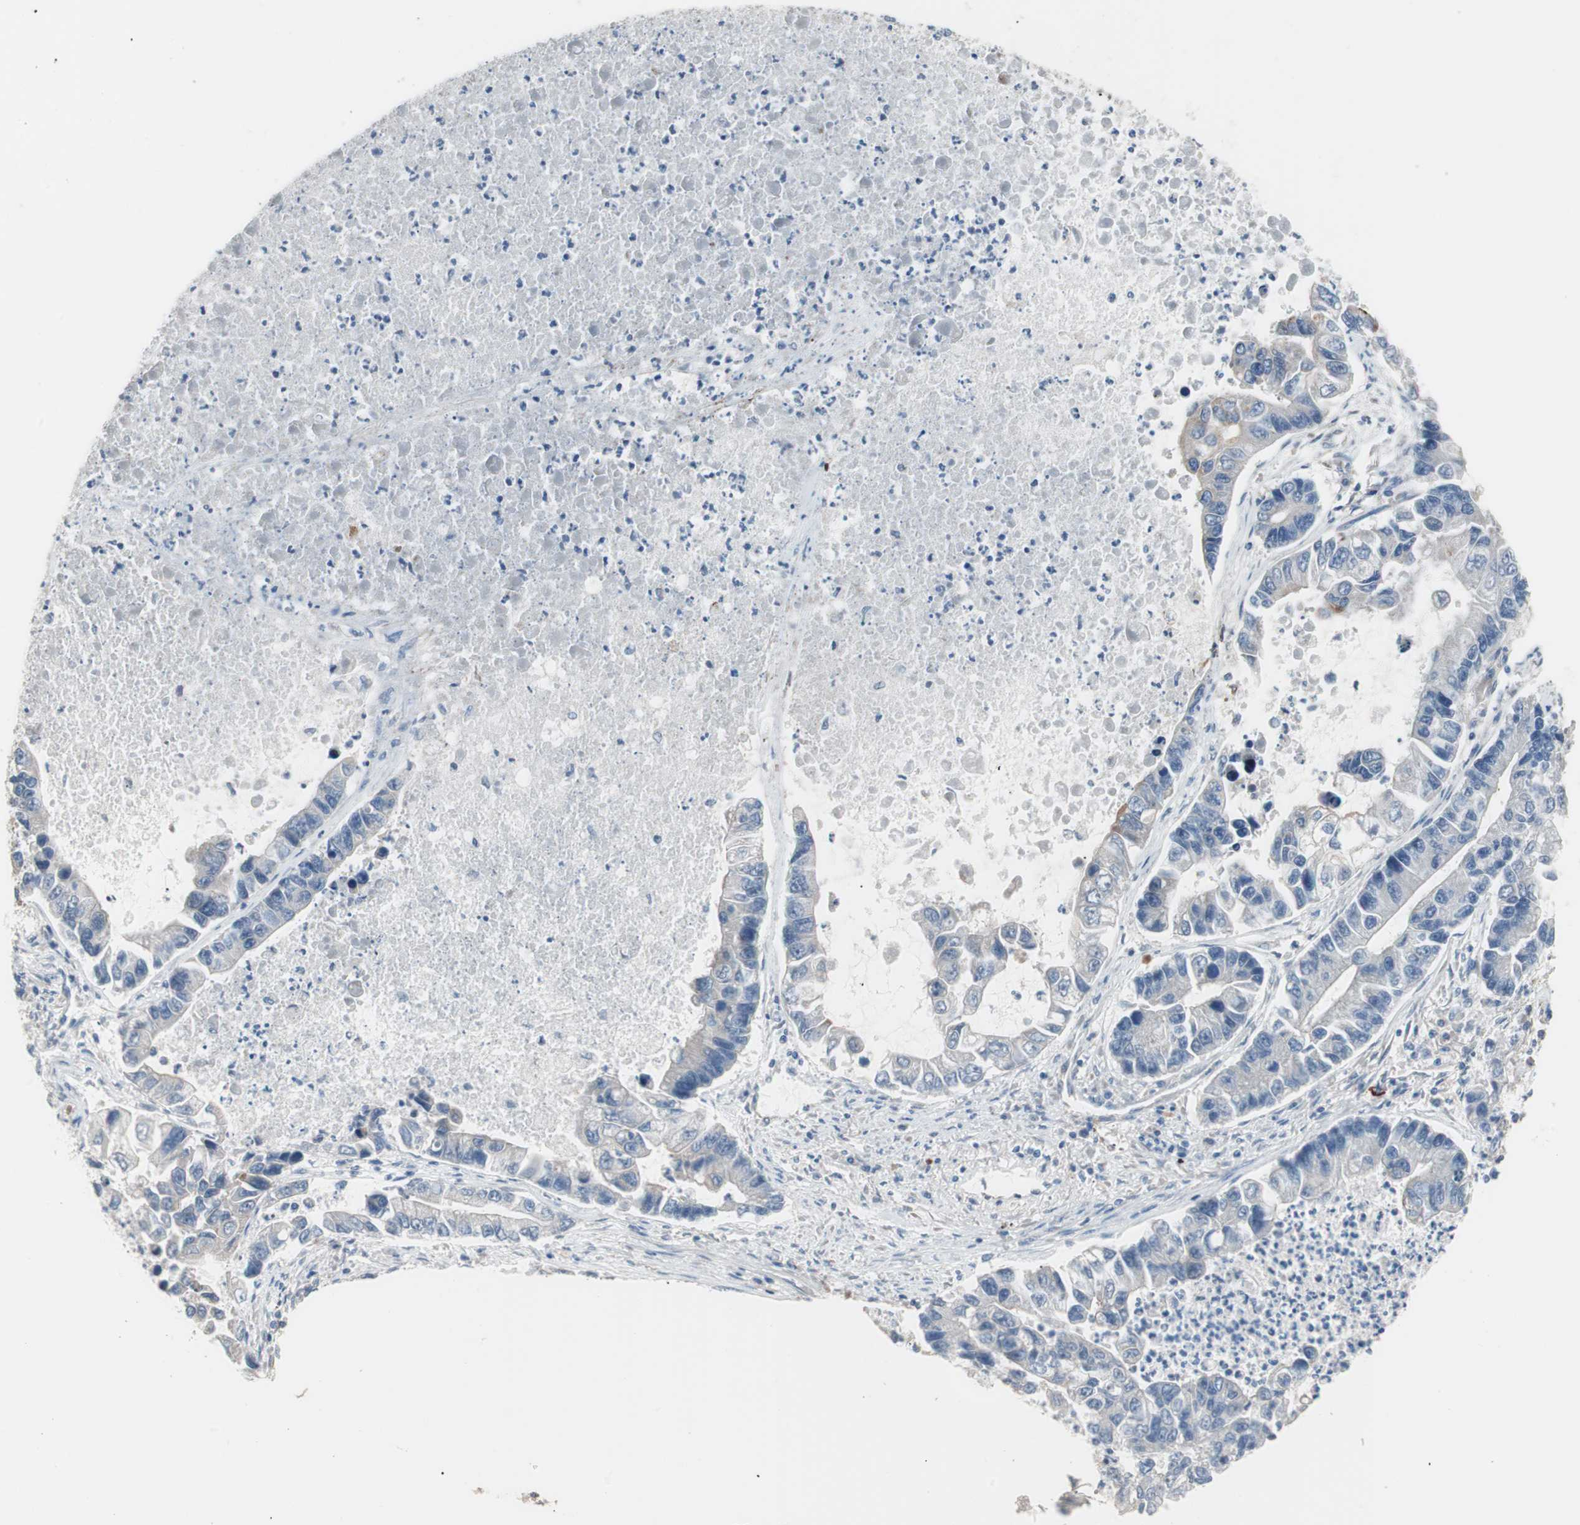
{"staining": {"intensity": "negative", "quantity": "none", "location": "none"}, "tissue": "lung cancer", "cell_type": "Tumor cells", "image_type": "cancer", "snomed": [{"axis": "morphology", "description": "Adenocarcinoma, NOS"}, {"axis": "topography", "description": "Lung"}], "caption": "The image reveals no significant positivity in tumor cells of lung adenocarcinoma.", "gene": "SMG1", "patient": {"sex": "female", "age": 51}}